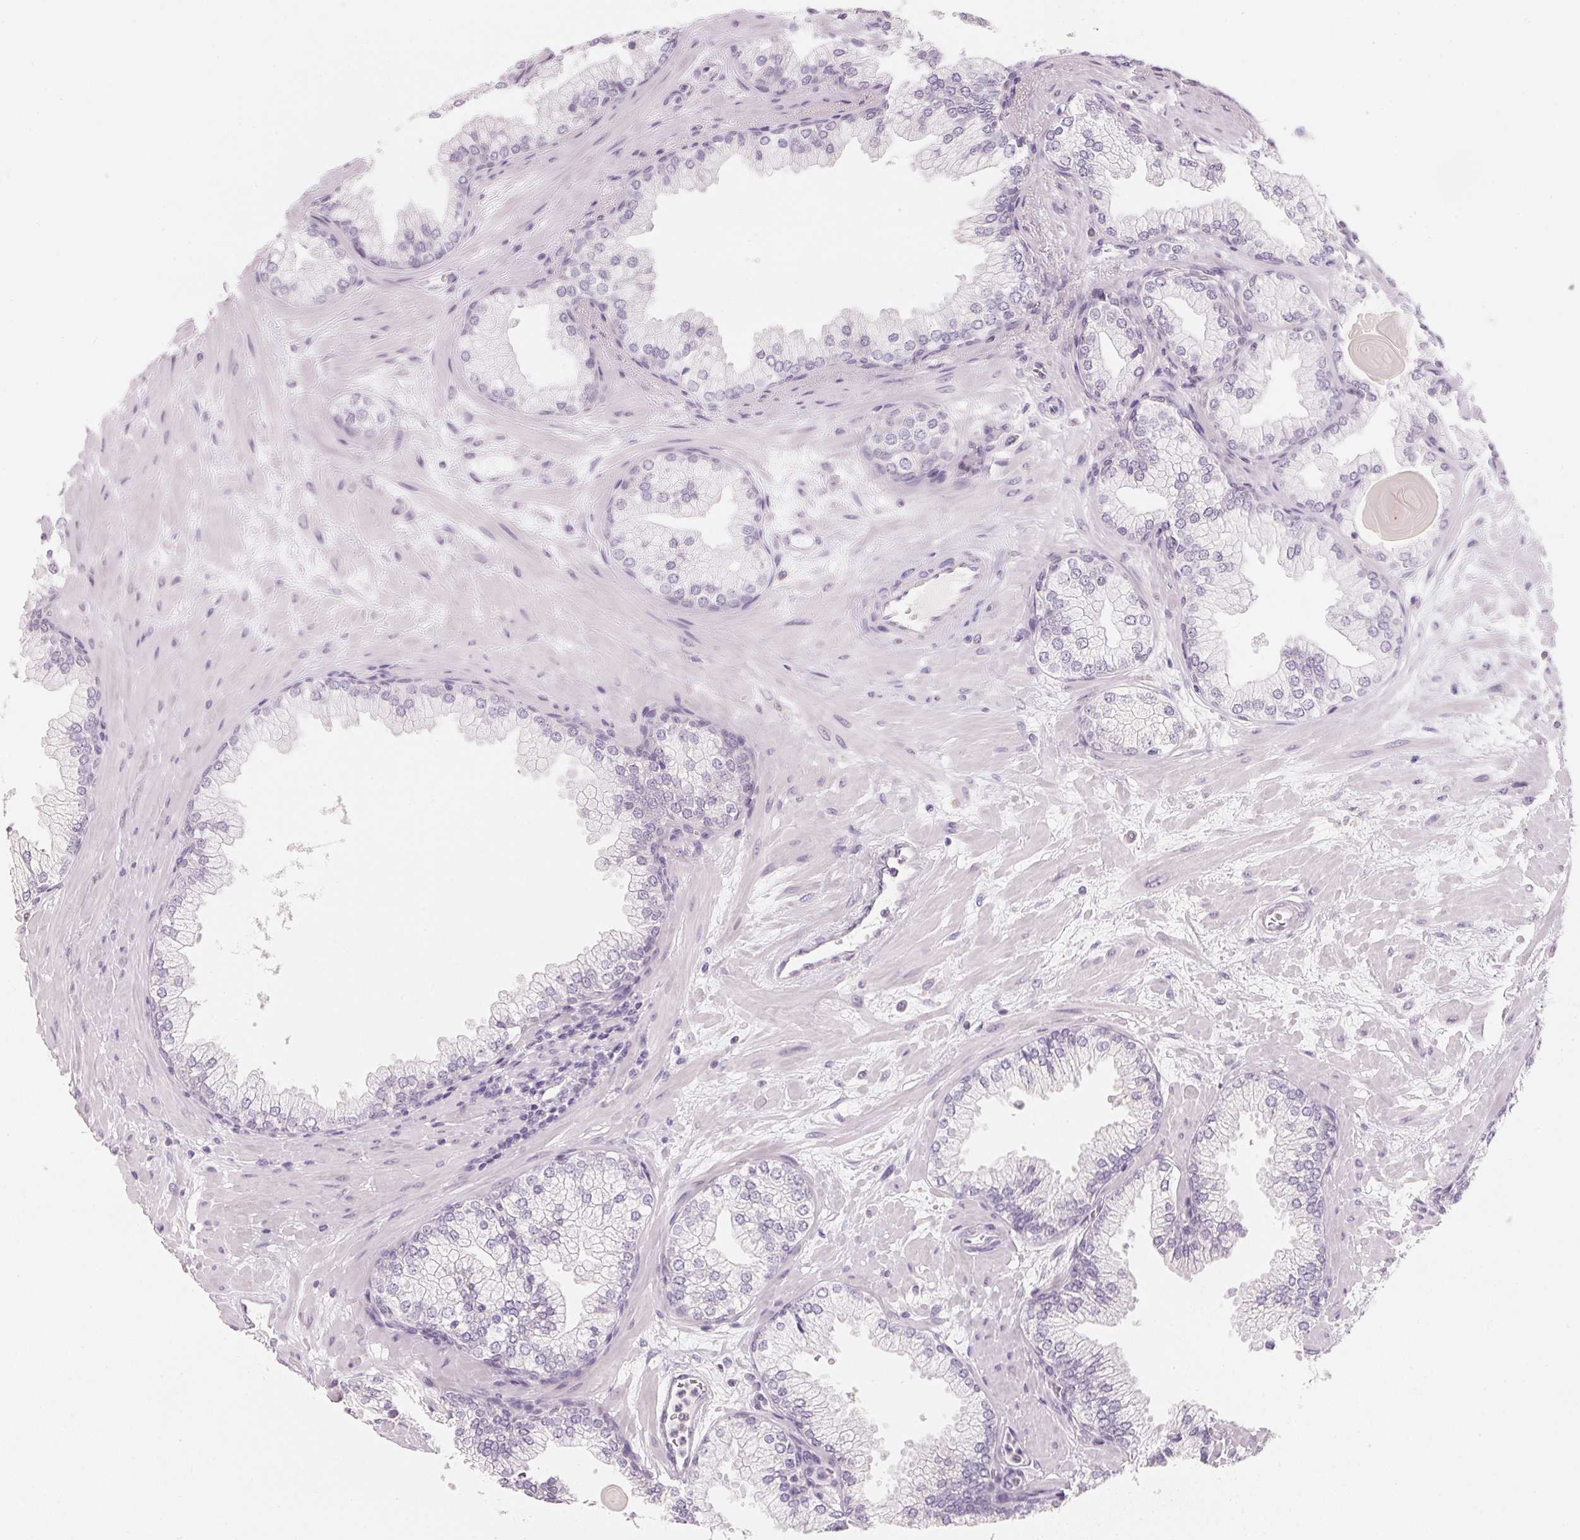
{"staining": {"intensity": "negative", "quantity": "none", "location": "none"}, "tissue": "prostate", "cell_type": "Glandular cells", "image_type": "normal", "snomed": [{"axis": "morphology", "description": "Normal tissue, NOS"}, {"axis": "topography", "description": "Prostate"}, {"axis": "topography", "description": "Peripheral nerve tissue"}], "caption": "IHC of unremarkable human prostate shows no staining in glandular cells.", "gene": "CFAP276", "patient": {"sex": "male", "age": 61}}